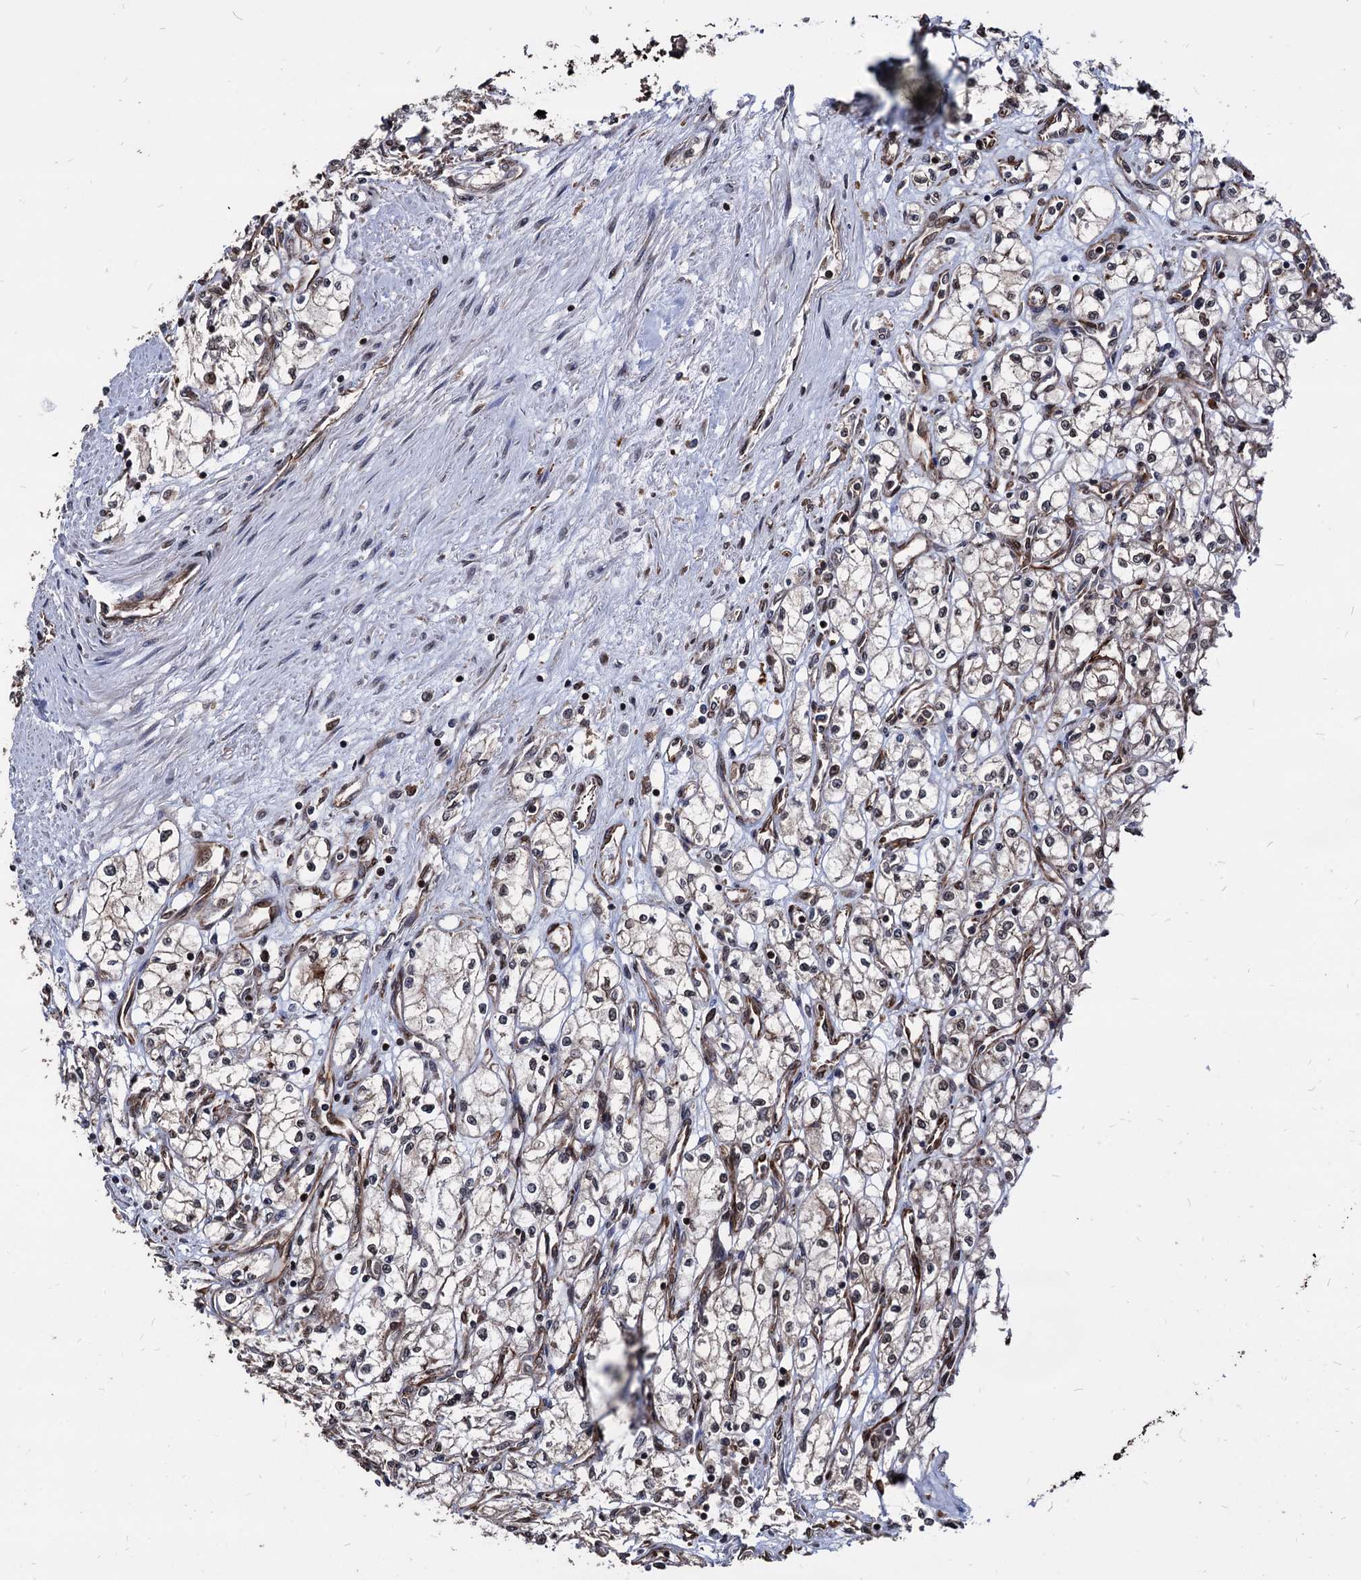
{"staining": {"intensity": "weak", "quantity": "<25%", "location": "cytoplasmic/membranous"}, "tissue": "renal cancer", "cell_type": "Tumor cells", "image_type": "cancer", "snomed": [{"axis": "morphology", "description": "Adenocarcinoma, NOS"}, {"axis": "topography", "description": "Kidney"}], "caption": "DAB (3,3'-diaminobenzidine) immunohistochemical staining of human renal cancer (adenocarcinoma) demonstrates no significant expression in tumor cells.", "gene": "ANKRD12", "patient": {"sex": "male", "age": 59}}